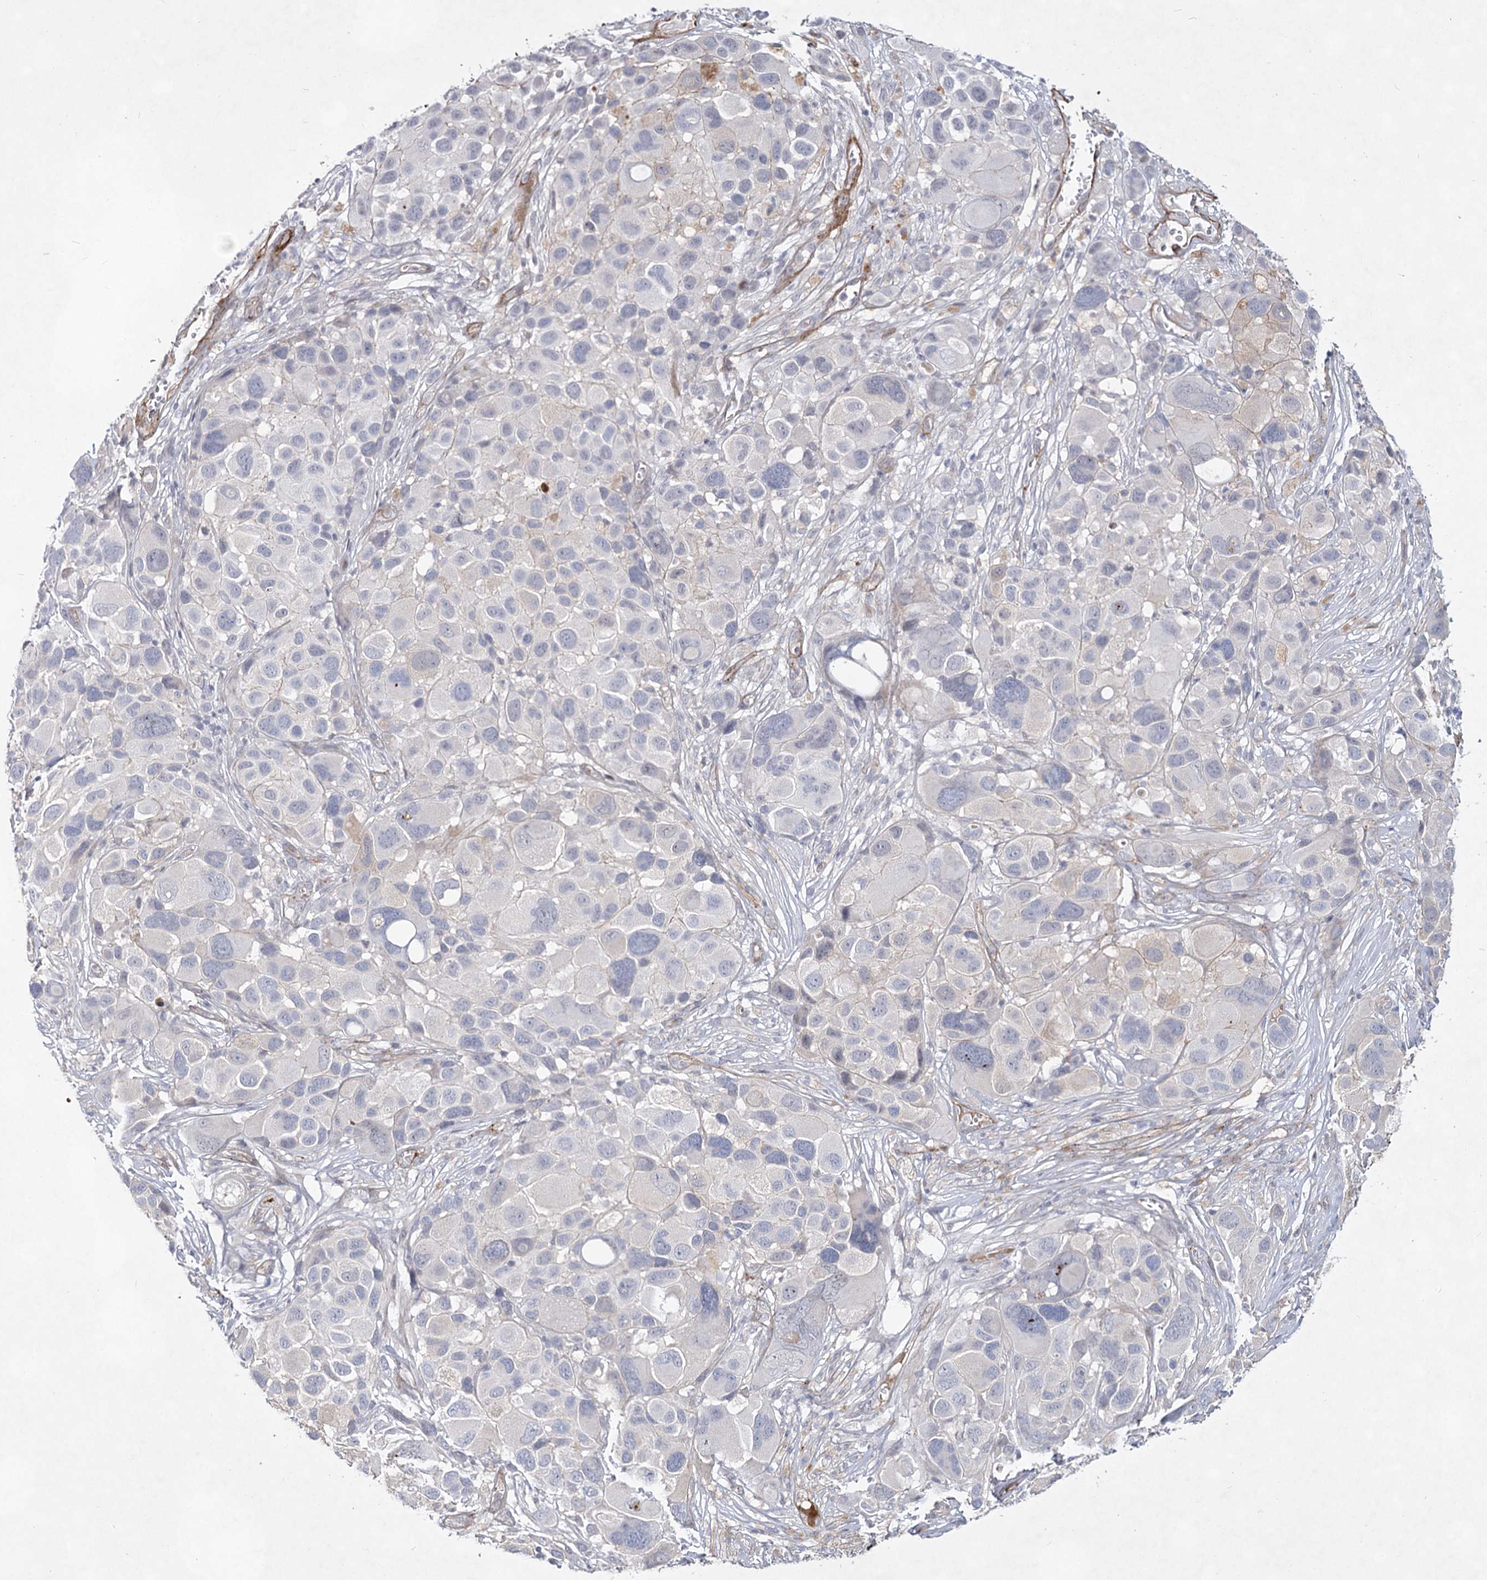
{"staining": {"intensity": "negative", "quantity": "none", "location": "none"}, "tissue": "melanoma", "cell_type": "Tumor cells", "image_type": "cancer", "snomed": [{"axis": "morphology", "description": "Malignant melanoma, NOS"}, {"axis": "topography", "description": "Skin of trunk"}], "caption": "Immunohistochemistry of malignant melanoma displays no positivity in tumor cells.", "gene": "ATL2", "patient": {"sex": "male", "age": 71}}